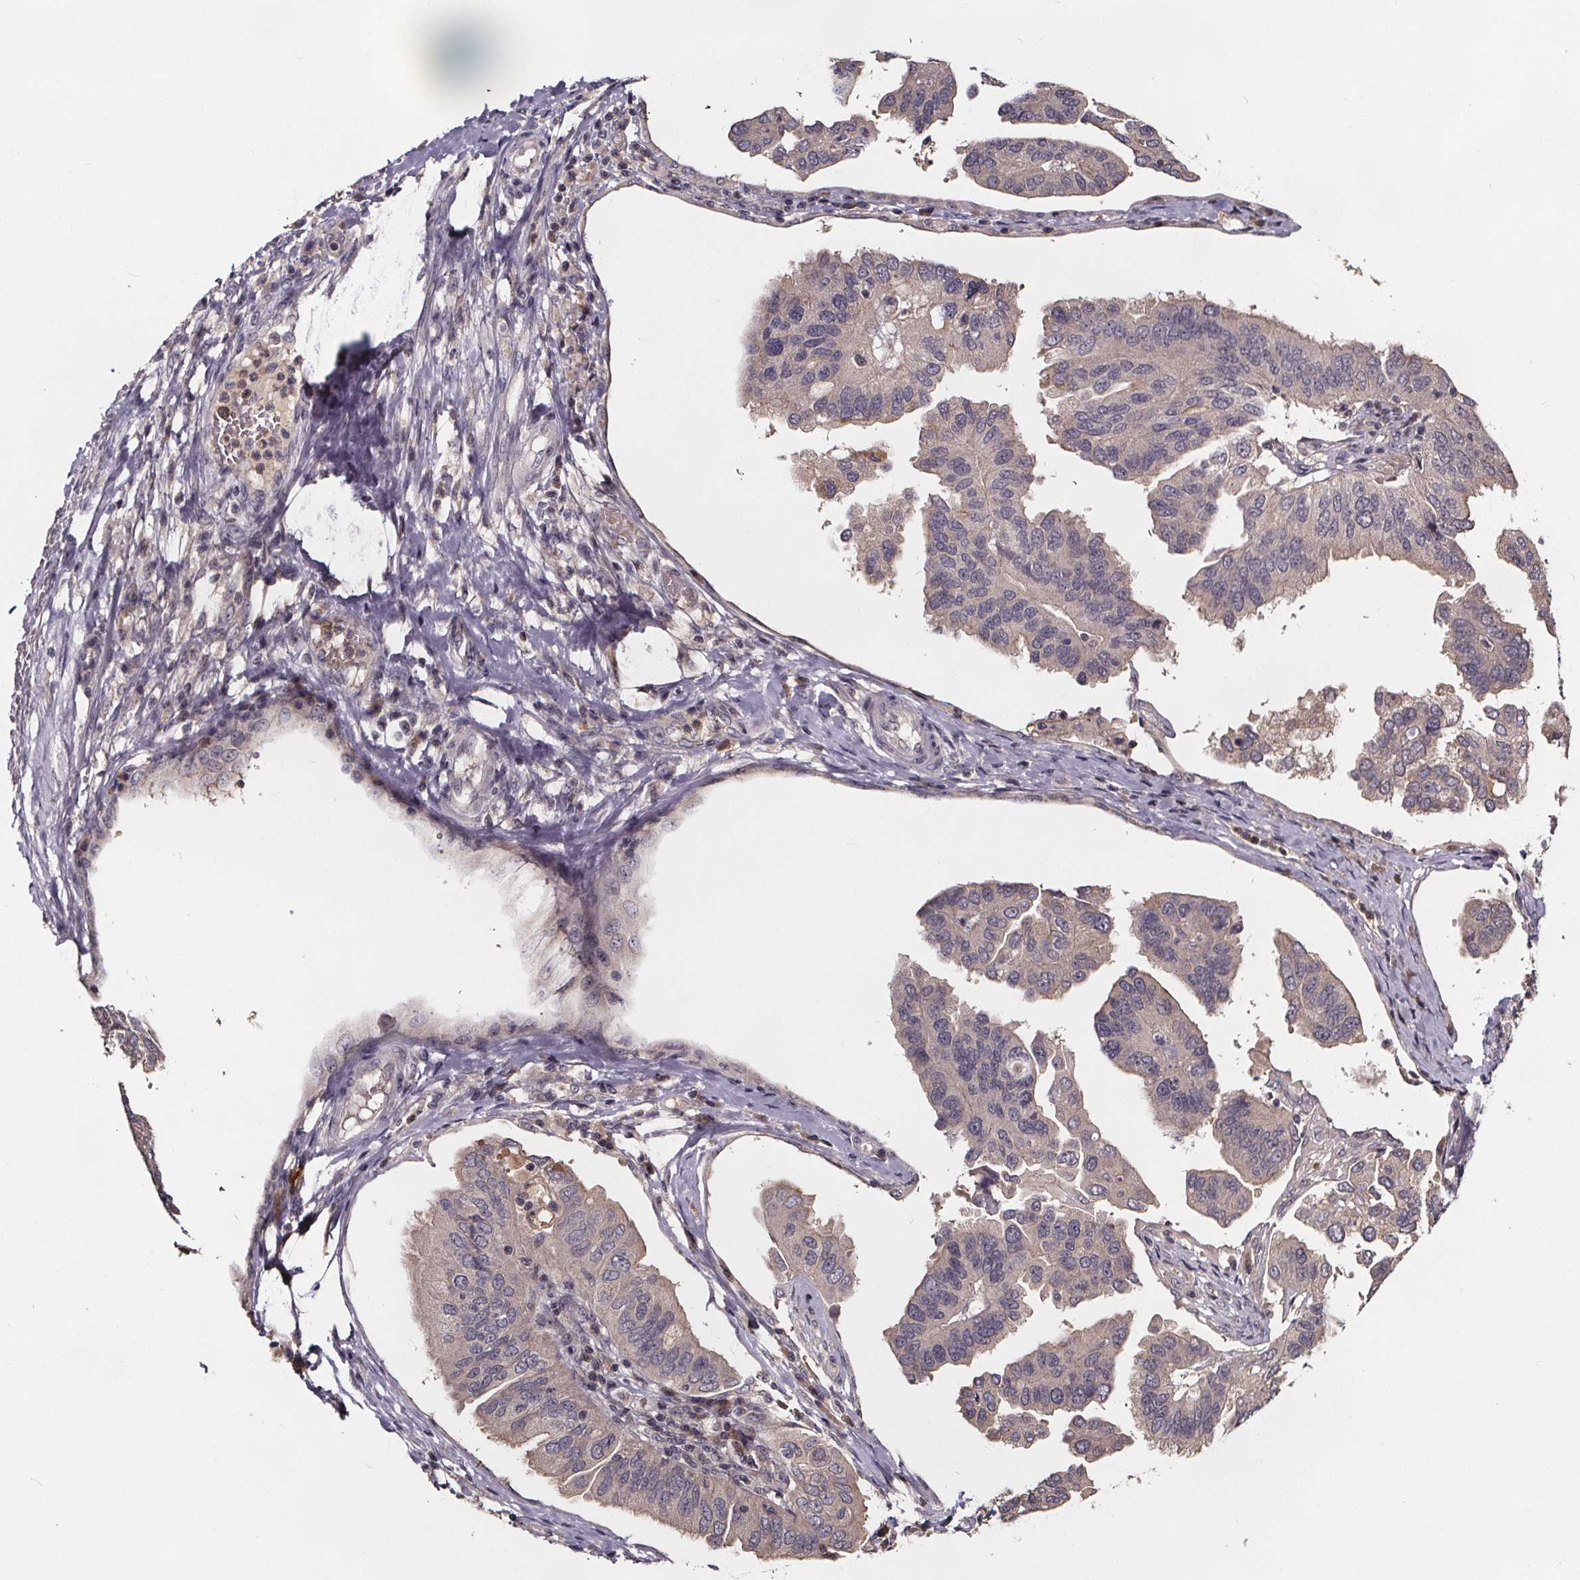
{"staining": {"intensity": "weak", "quantity": "<25%", "location": "cytoplasmic/membranous"}, "tissue": "ovarian cancer", "cell_type": "Tumor cells", "image_type": "cancer", "snomed": [{"axis": "morphology", "description": "Cystadenocarcinoma, serous, NOS"}, {"axis": "topography", "description": "Ovary"}], "caption": "The immunohistochemistry histopathology image has no significant staining in tumor cells of ovarian cancer tissue. The staining is performed using DAB brown chromogen with nuclei counter-stained in using hematoxylin.", "gene": "SMIM1", "patient": {"sex": "female", "age": 79}}